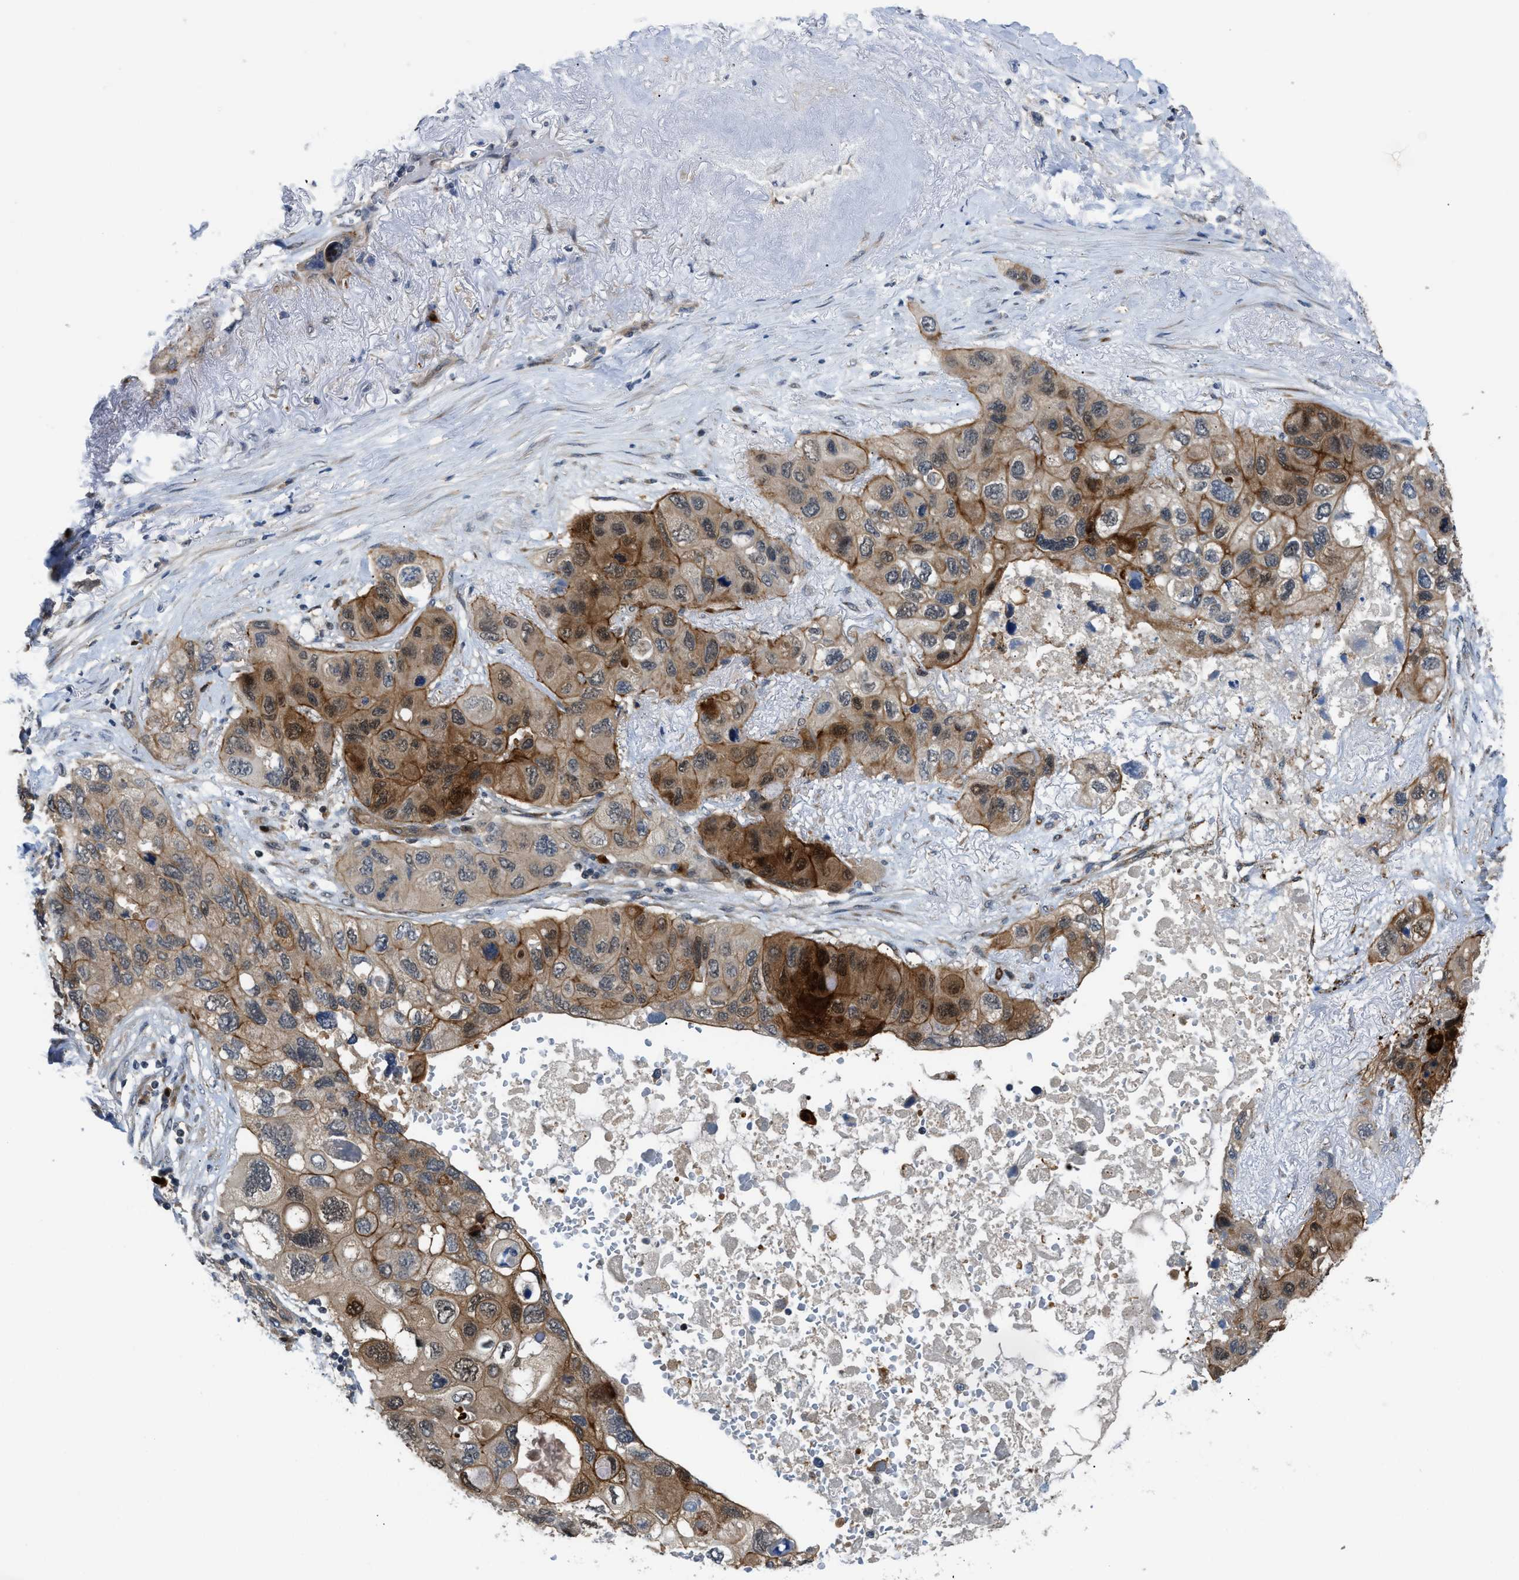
{"staining": {"intensity": "moderate", "quantity": ">75%", "location": "cytoplasmic/membranous,nuclear"}, "tissue": "lung cancer", "cell_type": "Tumor cells", "image_type": "cancer", "snomed": [{"axis": "morphology", "description": "Squamous cell carcinoma, NOS"}, {"axis": "topography", "description": "Lung"}], "caption": "The photomicrograph demonstrates immunohistochemical staining of squamous cell carcinoma (lung). There is moderate cytoplasmic/membranous and nuclear staining is present in approximately >75% of tumor cells.", "gene": "TRAK2", "patient": {"sex": "female", "age": 73}}